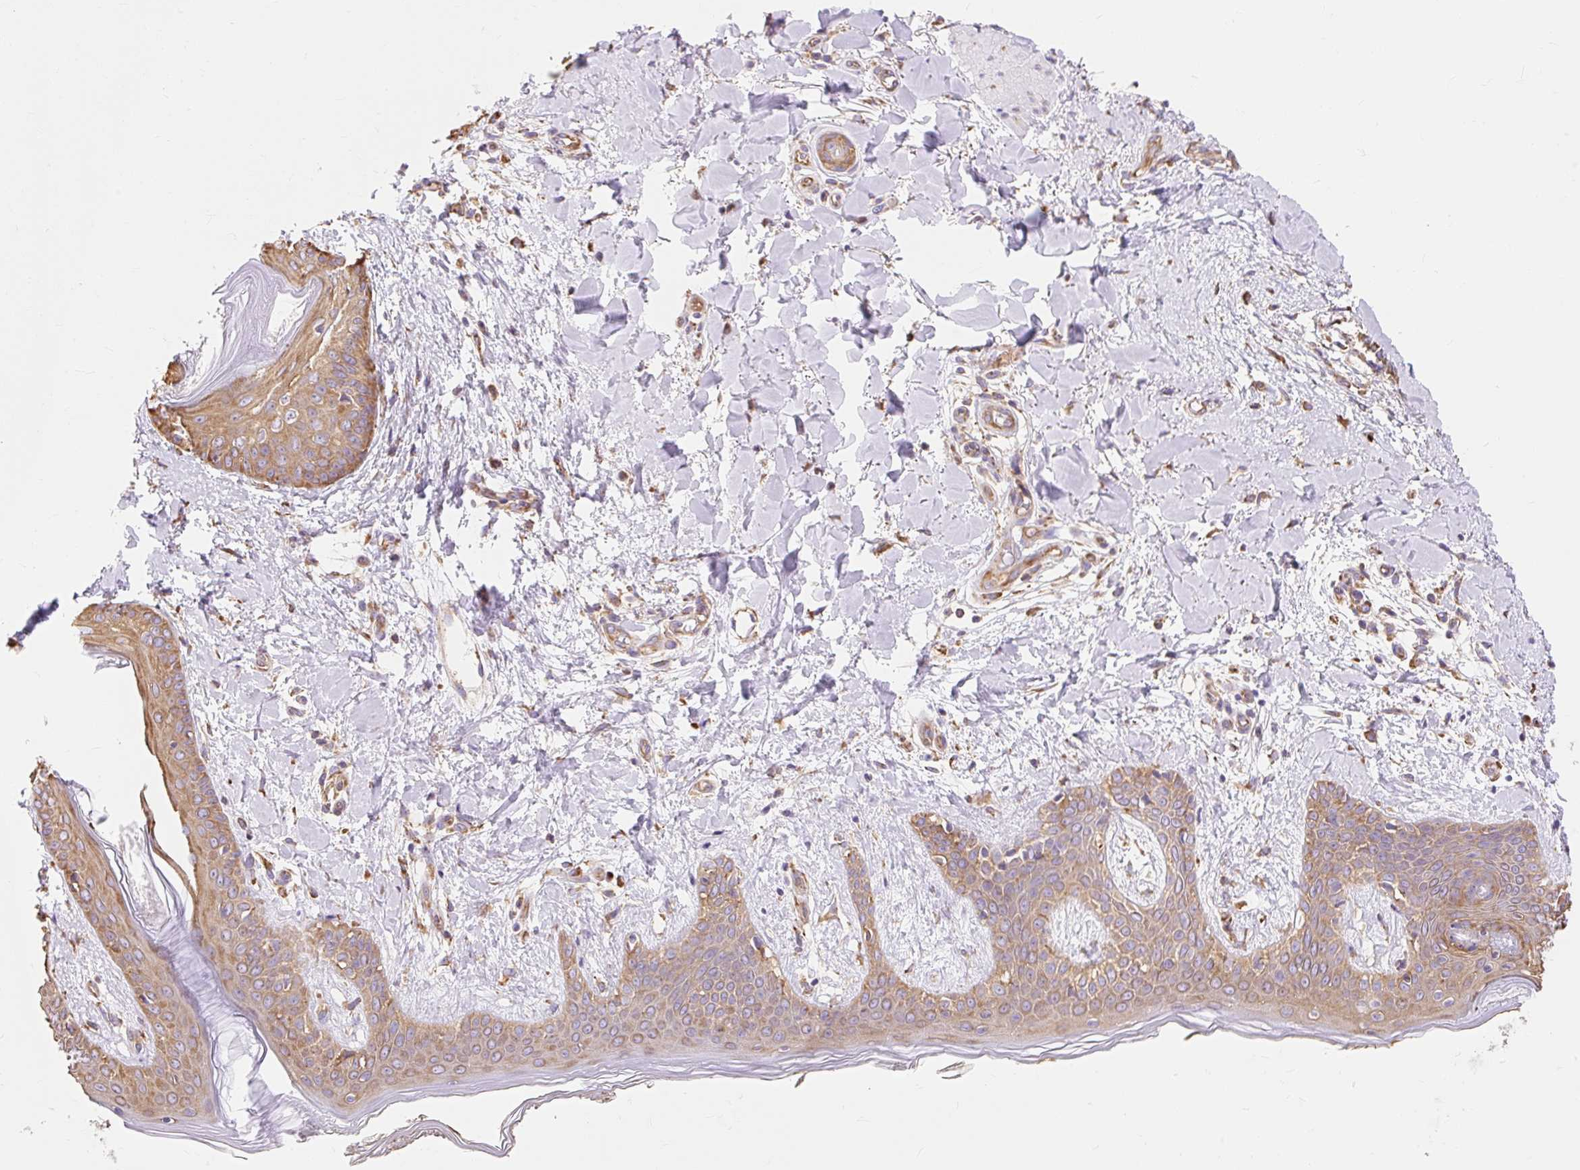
{"staining": {"intensity": "moderate", "quantity": ">75%", "location": "cytoplasmic/membranous"}, "tissue": "skin", "cell_type": "Fibroblasts", "image_type": "normal", "snomed": [{"axis": "morphology", "description": "Normal tissue, NOS"}, {"axis": "topography", "description": "Skin"}], "caption": "High-power microscopy captured an IHC histopathology image of benign skin, revealing moderate cytoplasmic/membranous positivity in approximately >75% of fibroblasts.", "gene": "ENSG00000260836", "patient": {"sex": "female", "age": 34}}